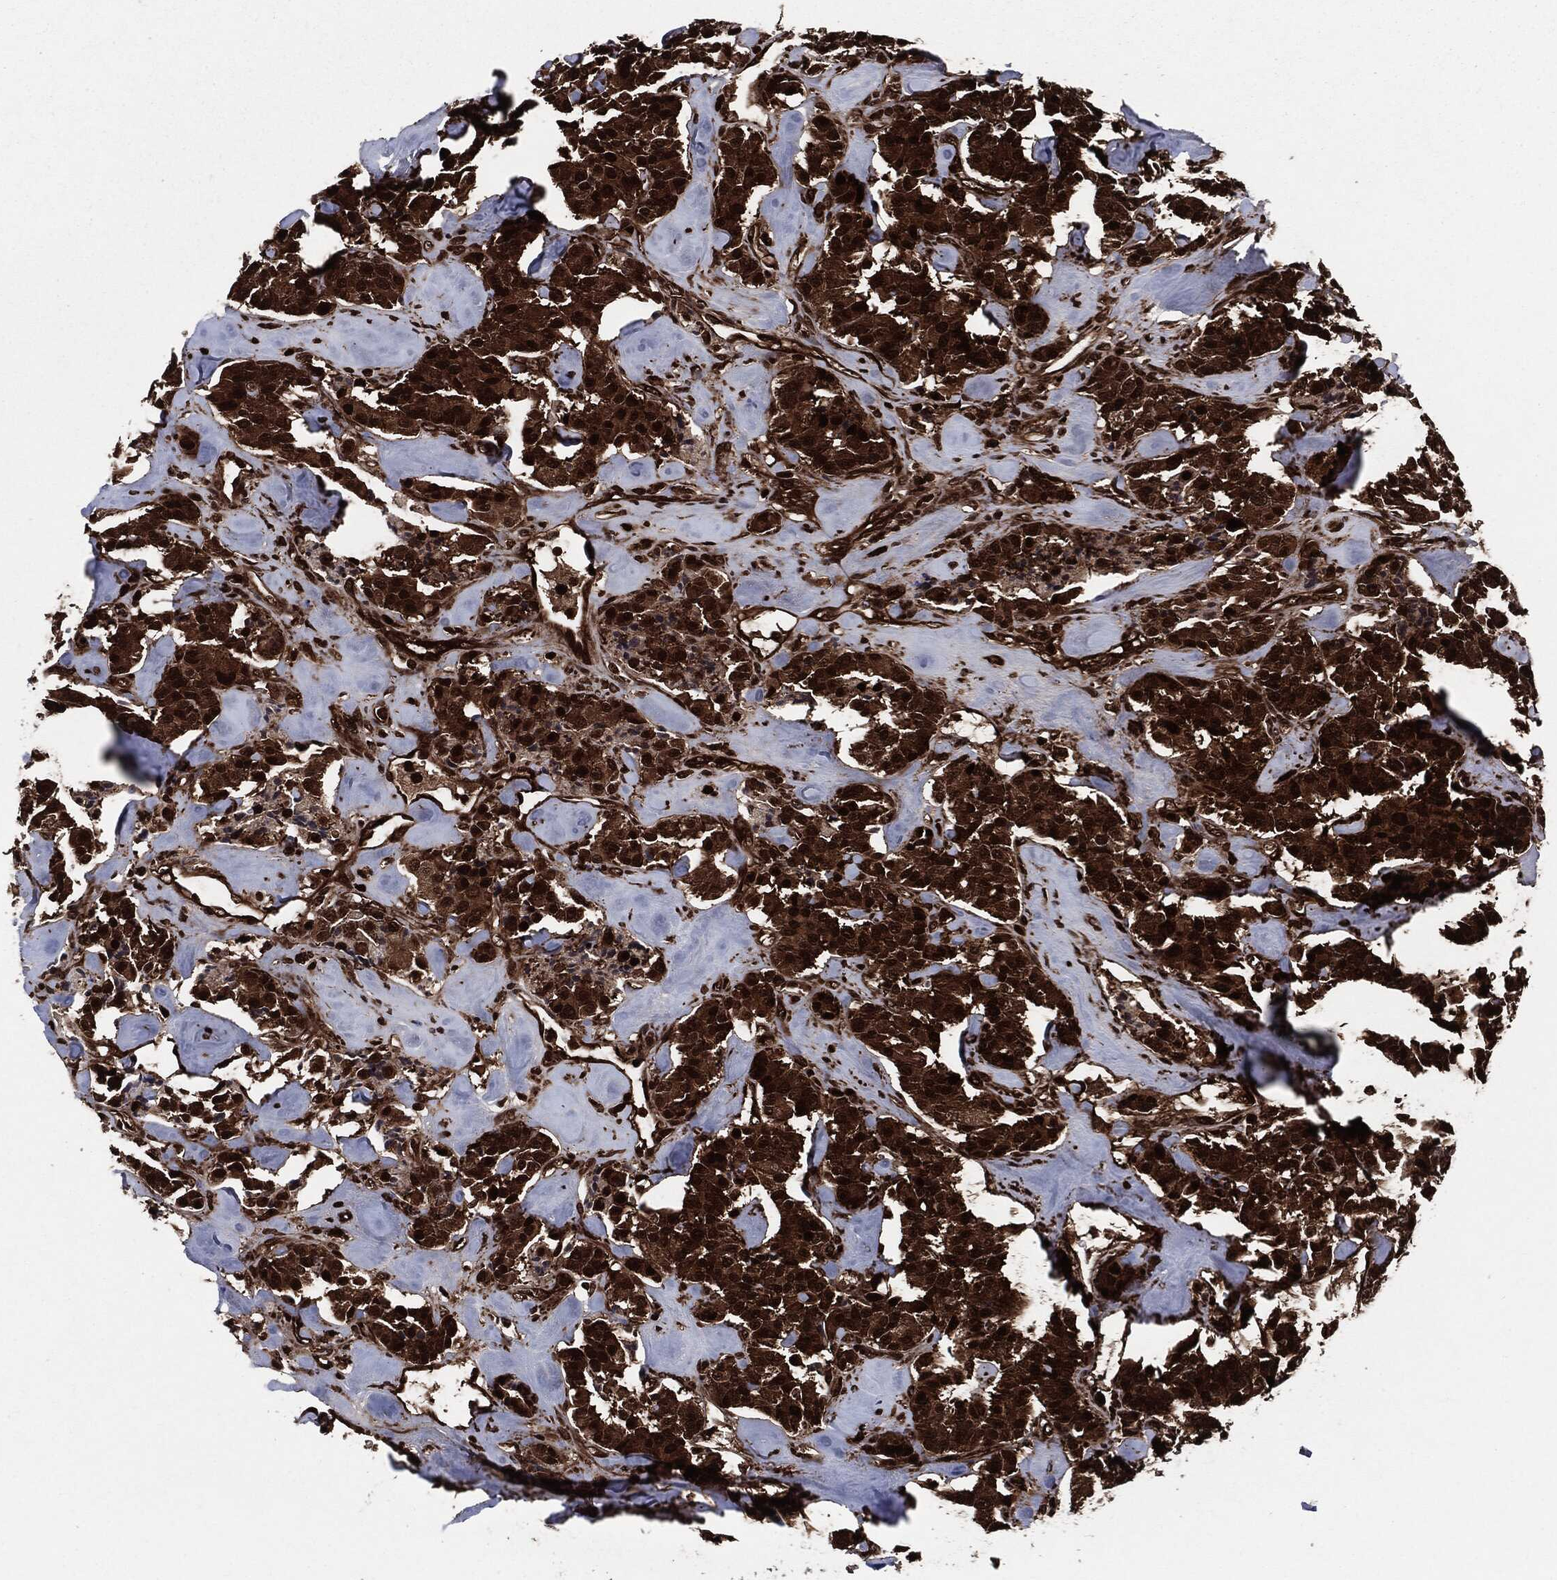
{"staining": {"intensity": "strong", "quantity": ">75%", "location": "cytoplasmic/membranous,nuclear"}, "tissue": "carcinoid", "cell_type": "Tumor cells", "image_type": "cancer", "snomed": [{"axis": "morphology", "description": "Carcinoid, malignant, NOS"}, {"axis": "topography", "description": "Pancreas"}], "caption": "The image displays staining of carcinoid (malignant), revealing strong cytoplasmic/membranous and nuclear protein expression (brown color) within tumor cells. The protein of interest is shown in brown color, while the nuclei are stained blue.", "gene": "YWHAB", "patient": {"sex": "male", "age": 41}}